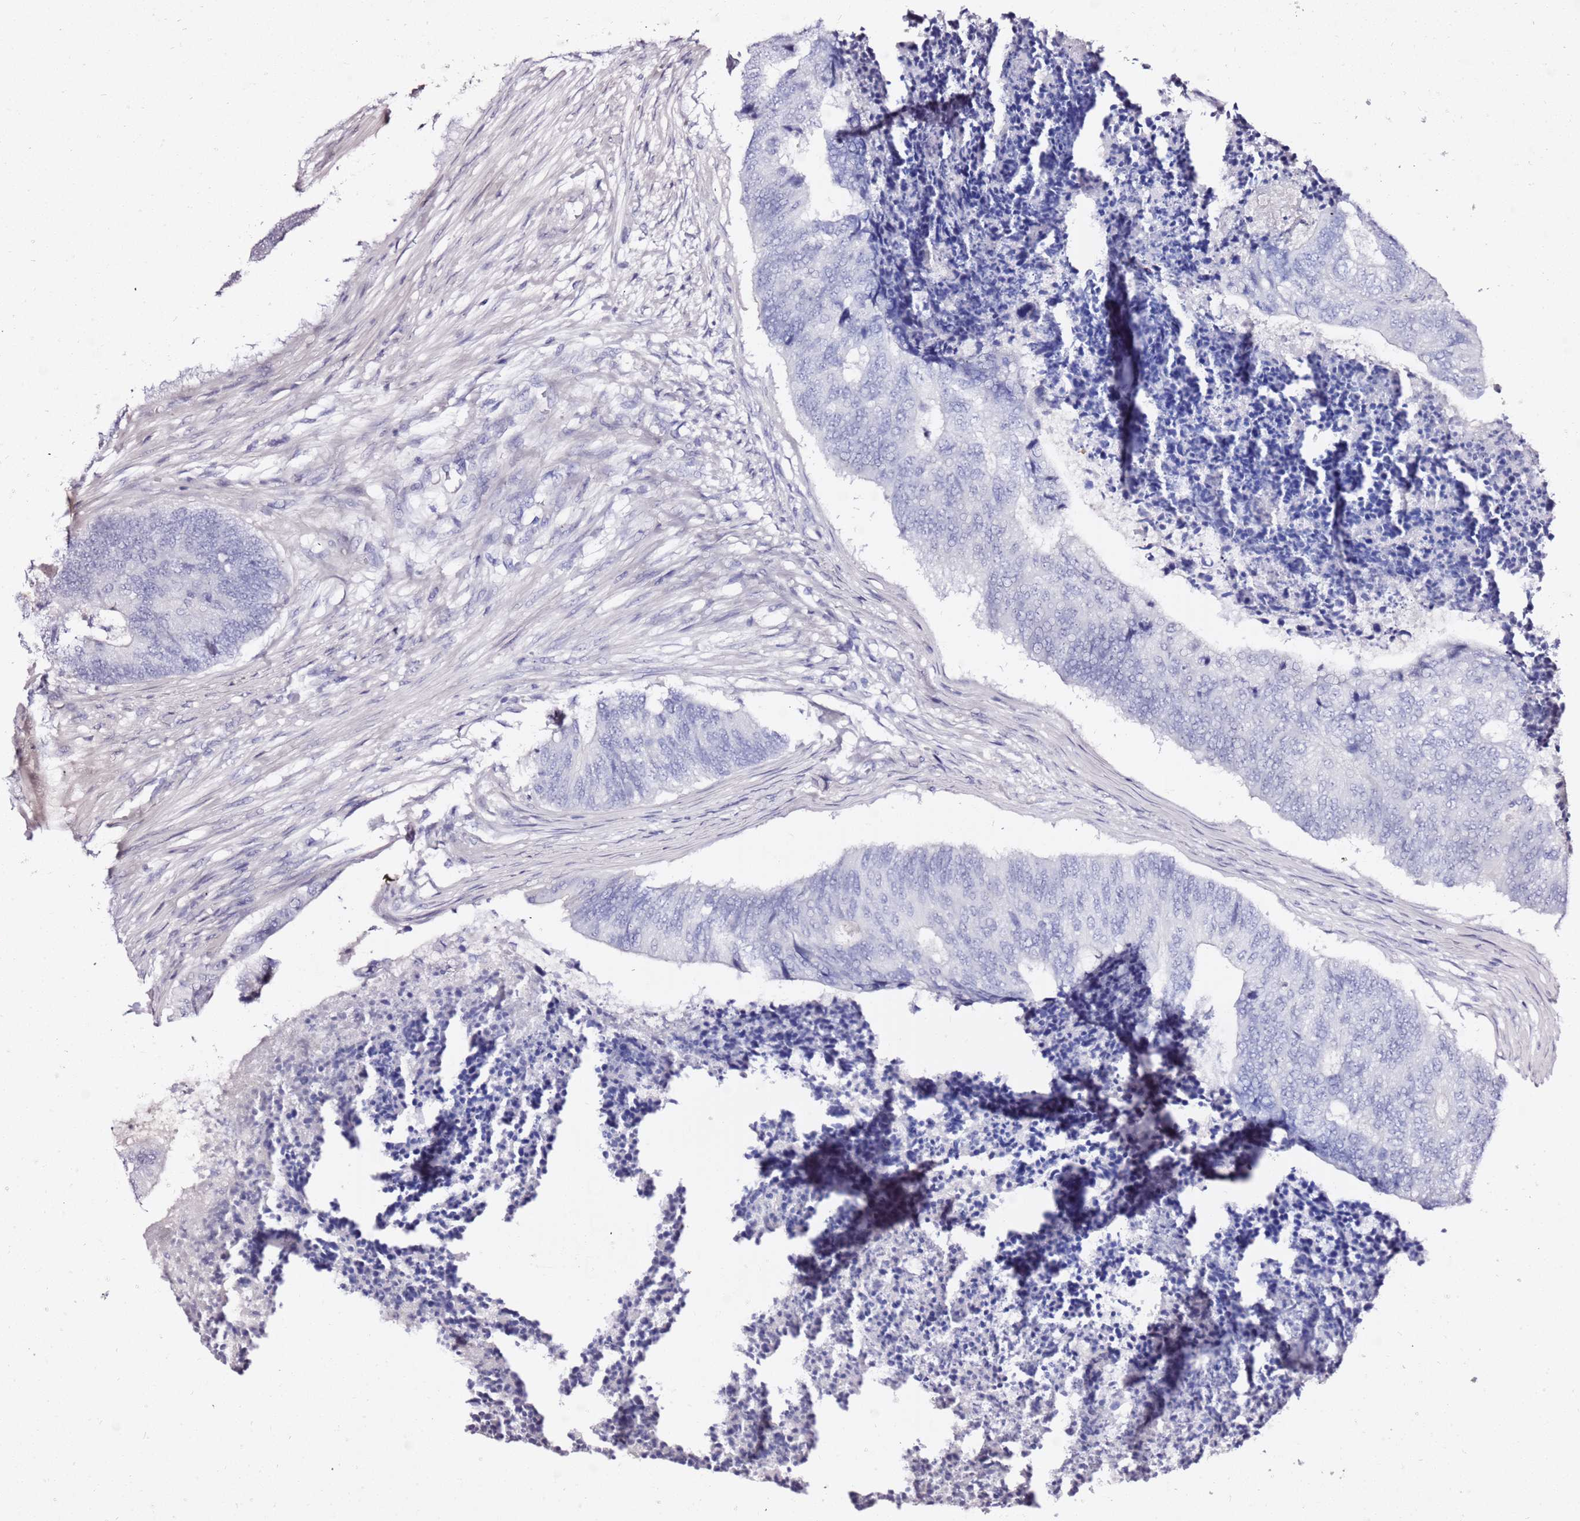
{"staining": {"intensity": "negative", "quantity": "none", "location": "none"}, "tissue": "colorectal cancer", "cell_type": "Tumor cells", "image_type": "cancer", "snomed": [{"axis": "morphology", "description": "Adenocarcinoma, NOS"}, {"axis": "topography", "description": "Colon"}], "caption": "Tumor cells are negative for brown protein staining in colorectal cancer (adenocarcinoma).", "gene": "LIPF", "patient": {"sex": "female", "age": 67}}